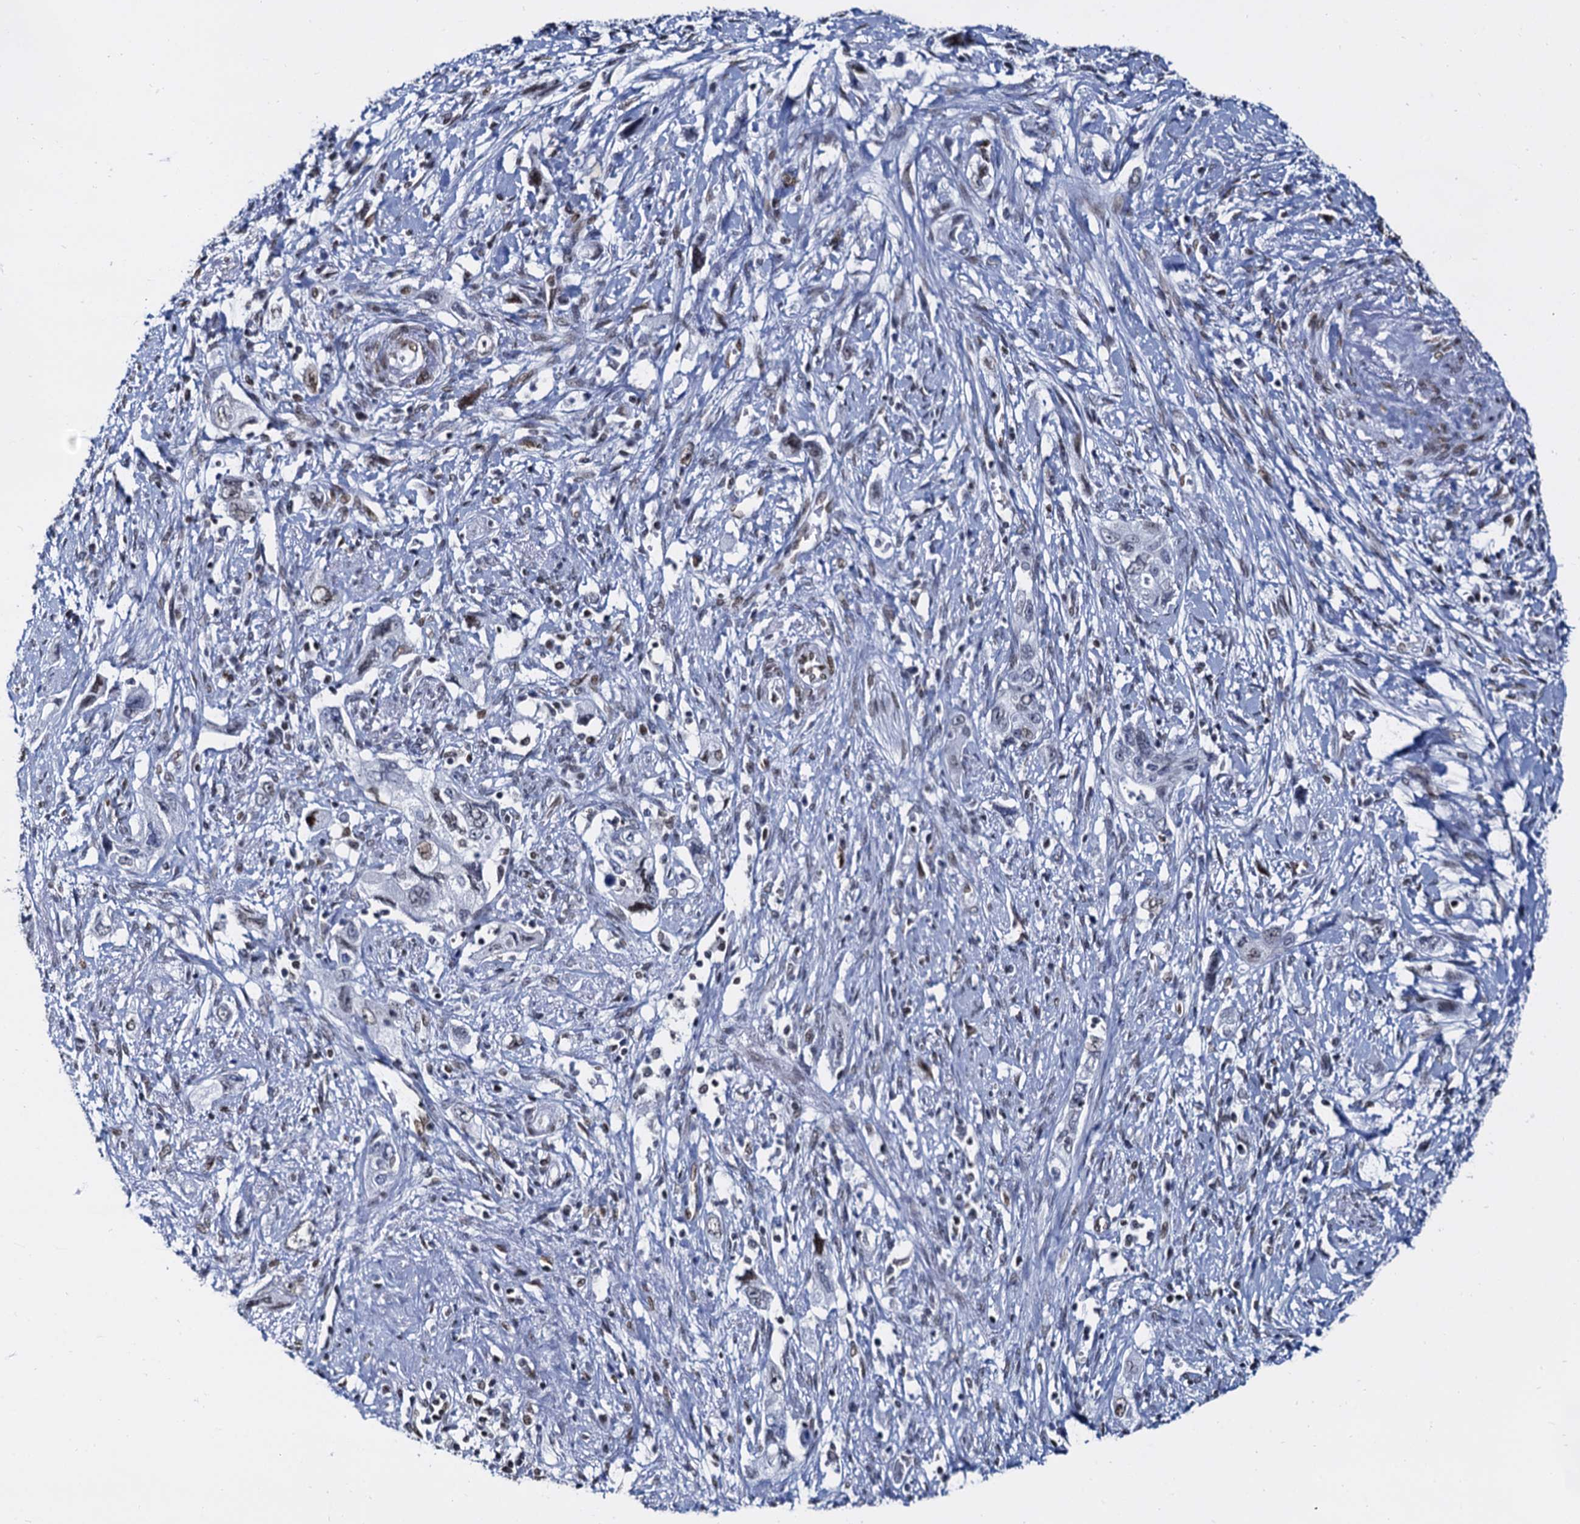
{"staining": {"intensity": "moderate", "quantity": "<25%", "location": "nuclear"}, "tissue": "pancreatic cancer", "cell_type": "Tumor cells", "image_type": "cancer", "snomed": [{"axis": "morphology", "description": "Adenocarcinoma, NOS"}, {"axis": "topography", "description": "Pancreas"}], "caption": "A micrograph showing moderate nuclear positivity in approximately <25% of tumor cells in pancreatic cancer, as visualized by brown immunohistochemical staining.", "gene": "CMAS", "patient": {"sex": "female", "age": 73}}